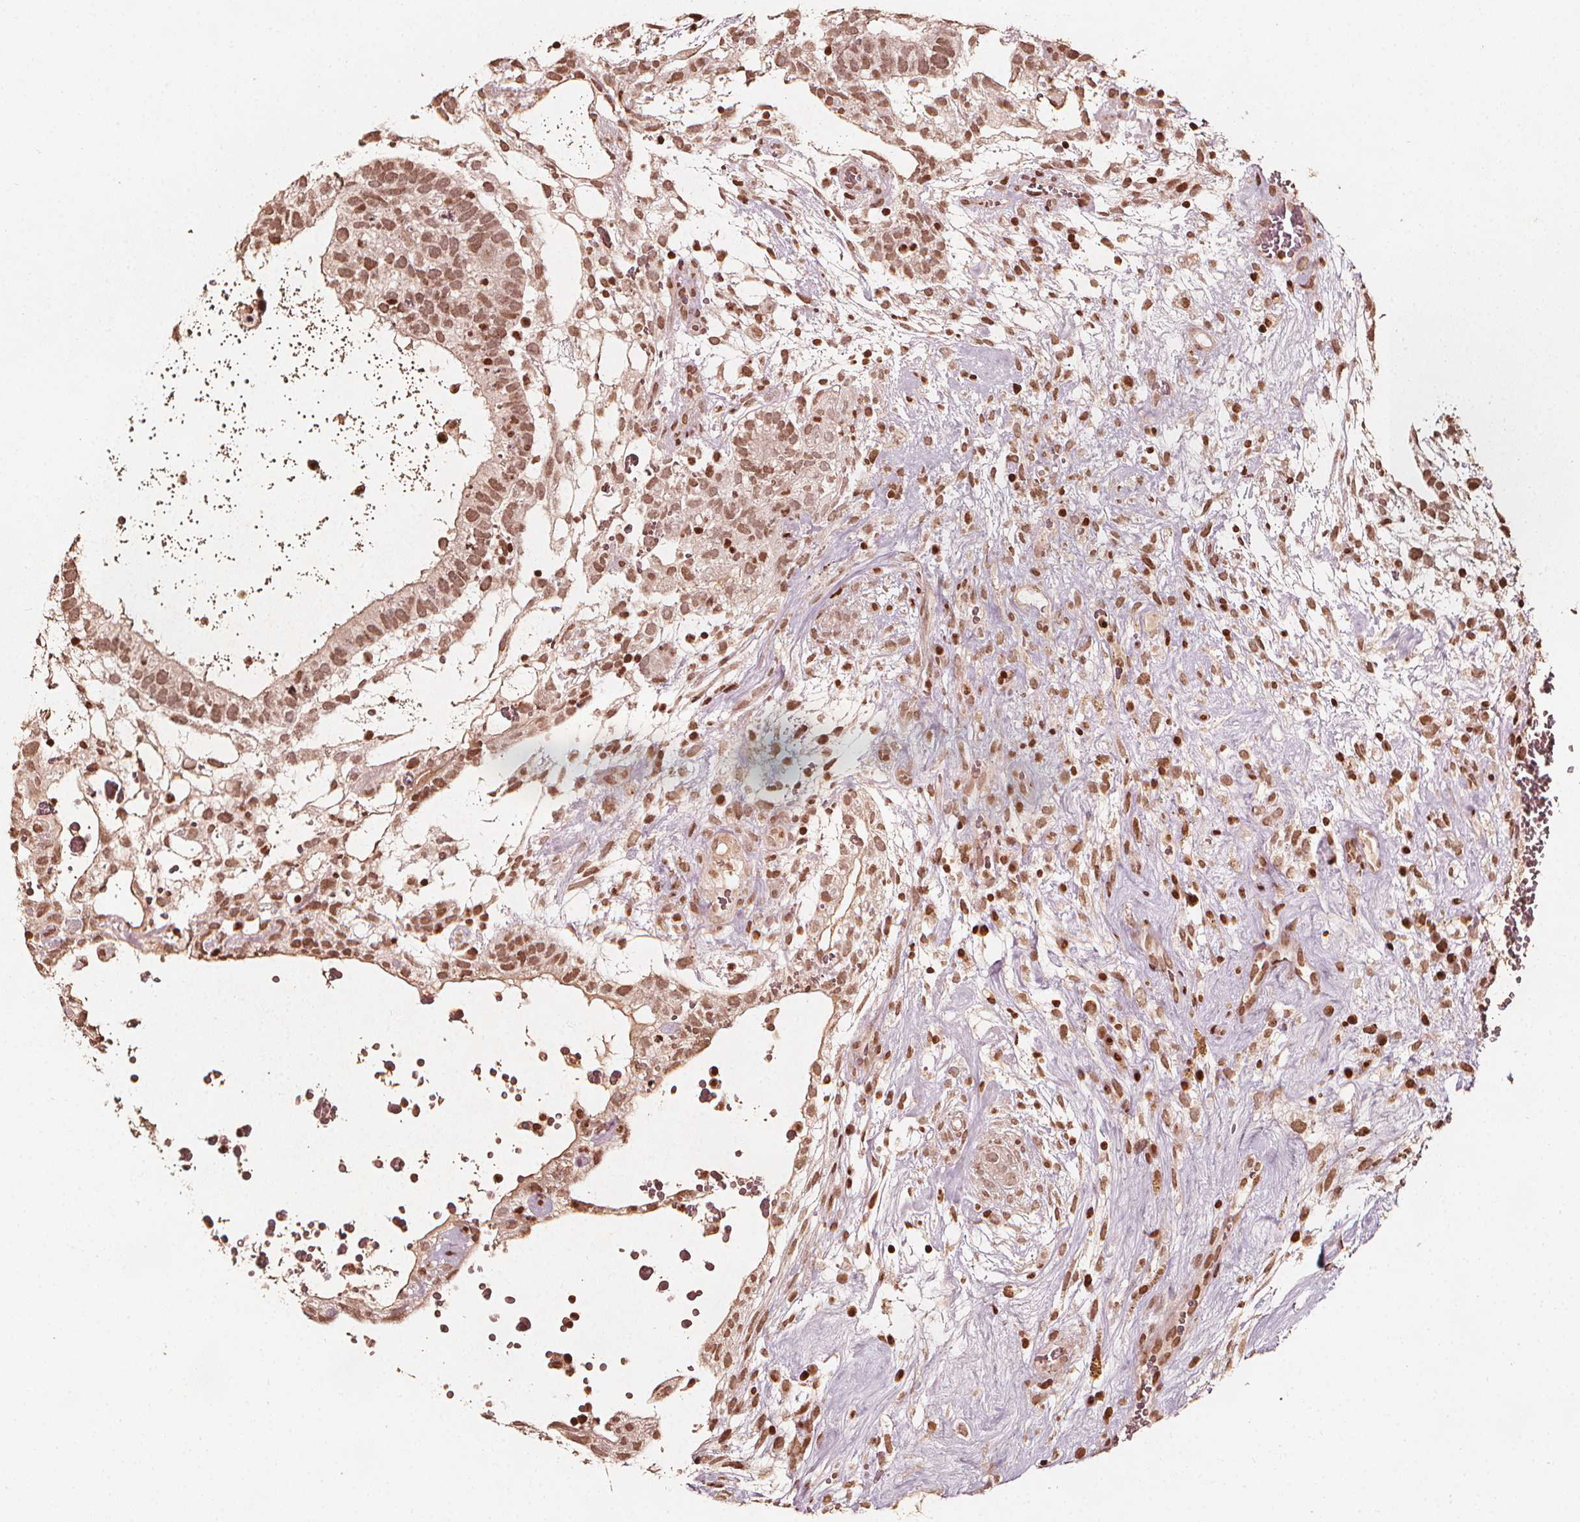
{"staining": {"intensity": "moderate", "quantity": ">75%", "location": "nuclear"}, "tissue": "testis cancer", "cell_type": "Tumor cells", "image_type": "cancer", "snomed": [{"axis": "morphology", "description": "Normal tissue, NOS"}, {"axis": "morphology", "description": "Carcinoma, Embryonal, NOS"}, {"axis": "topography", "description": "Testis"}], "caption": "There is medium levels of moderate nuclear positivity in tumor cells of testis cancer (embryonal carcinoma), as demonstrated by immunohistochemical staining (brown color).", "gene": "H3C14", "patient": {"sex": "male", "age": 32}}